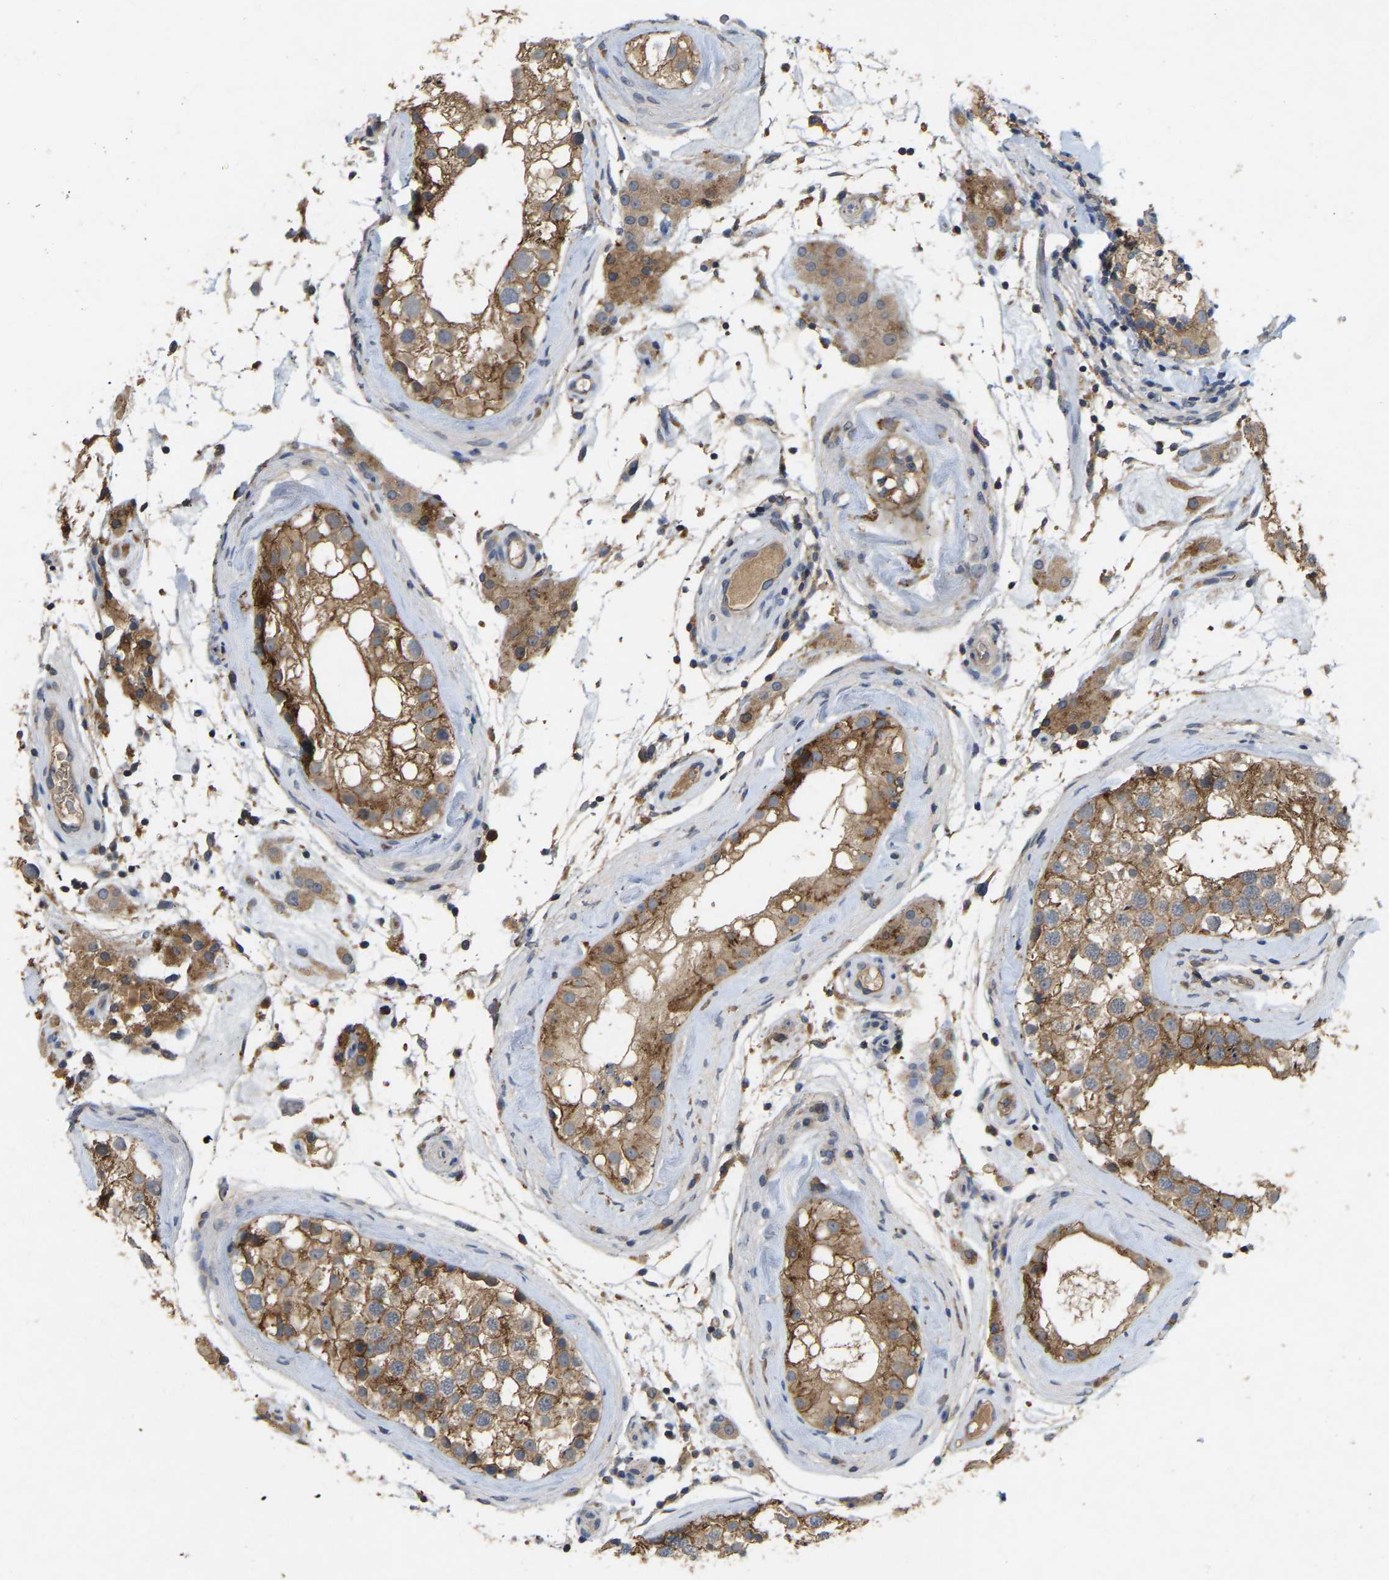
{"staining": {"intensity": "moderate", "quantity": ">75%", "location": "cytoplasmic/membranous"}, "tissue": "testis", "cell_type": "Cells in seminiferous ducts", "image_type": "normal", "snomed": [{"axis": "morphology", "description": "Normal tissue, NOS"}, {"axis": "topography", "description": "Testis"}], "caption": "A high-resolution histopathology image shows immunohistochemistry (IHC) staining of unremarkable testis, which exhibits moderate cytoplasmic/membranous positivity in approximately >75% of cells in seminiferous ducts.", "gene": "LPAR2", "patient": {"sex": "male", "age": 46}}